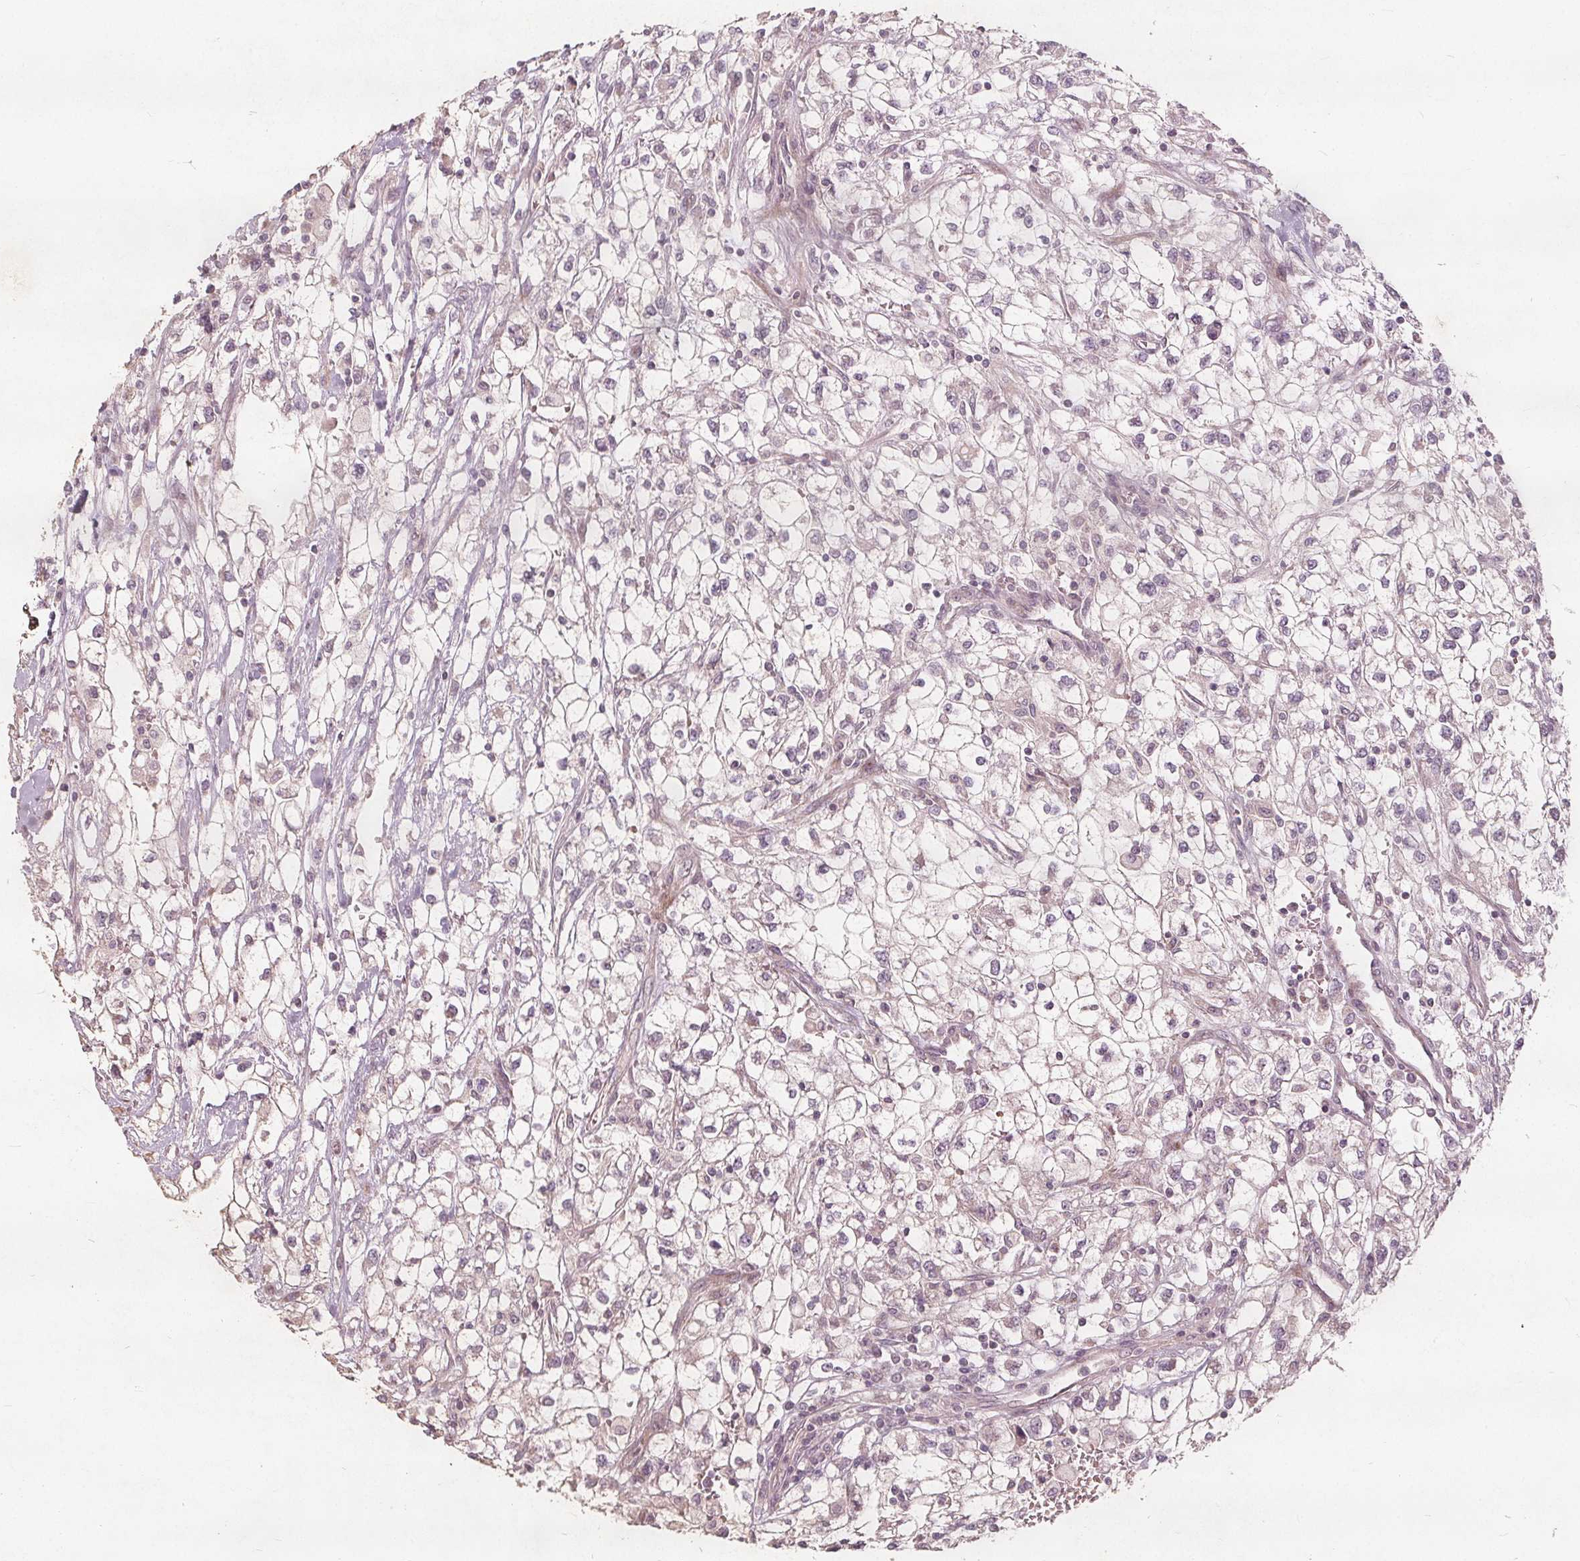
{"staining": {"intensity": "negative", "quantity": "none", "location": "none"}, "tissue": "renal cancer", "cell_type": "Tumor cells", "image_type": "cancer", "snomed": [{"axis": "morphology", "description": "Adenocarcinoma, NOS"}, {"axis": "topography", "description": "Kidney"}], "caption": "The IHC histopathology image has no significant staining in tumor cells of adenocarcinoma (renal) tissue.", "gene": "PTPRT", "patient": {"sex": "male", "age": 59}}